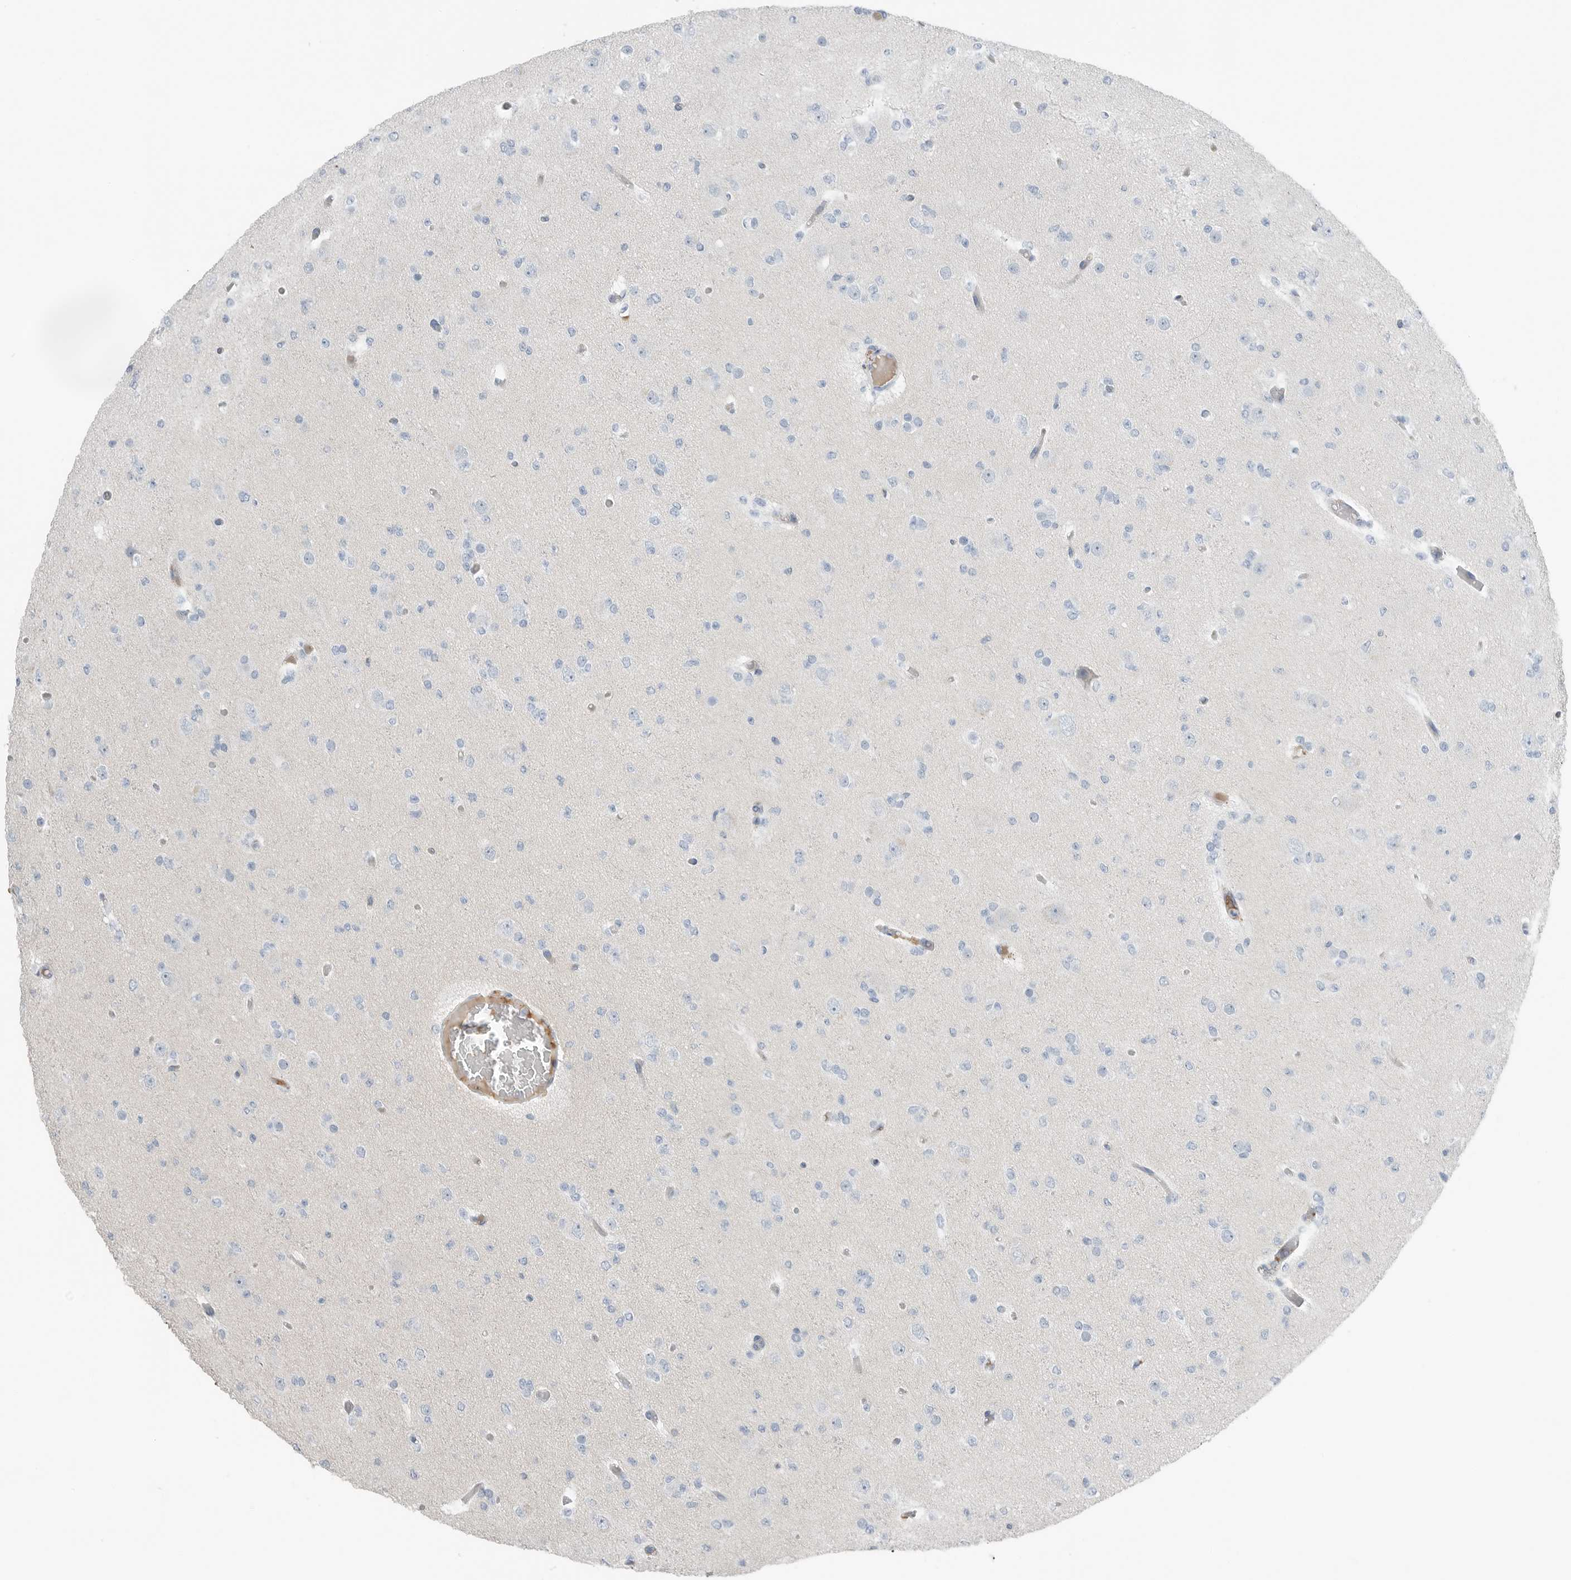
{"staining": {"intensity": "negative", "quantity": "none", "location": "none"}, "tissue": "glioma", "cell_type": "Tumor cells", "image_type": "cancer", "snomed": [{"axis": "morphology", "description": "Glioma, malignant, Low grade"}, {"axis": "topography", "description": "Brain"}], "caption": "Immunohistochemistry micrograph of neoplastic tissue: low-grade glioma (malignant) stained with DAB (3,3'-diaminobenzidine) reveals no significant protein expression in tumor cells. Nuclei are stained in blue.", "gene": "SERPINB7", "patient": {"sex": "female", "age": 22}}